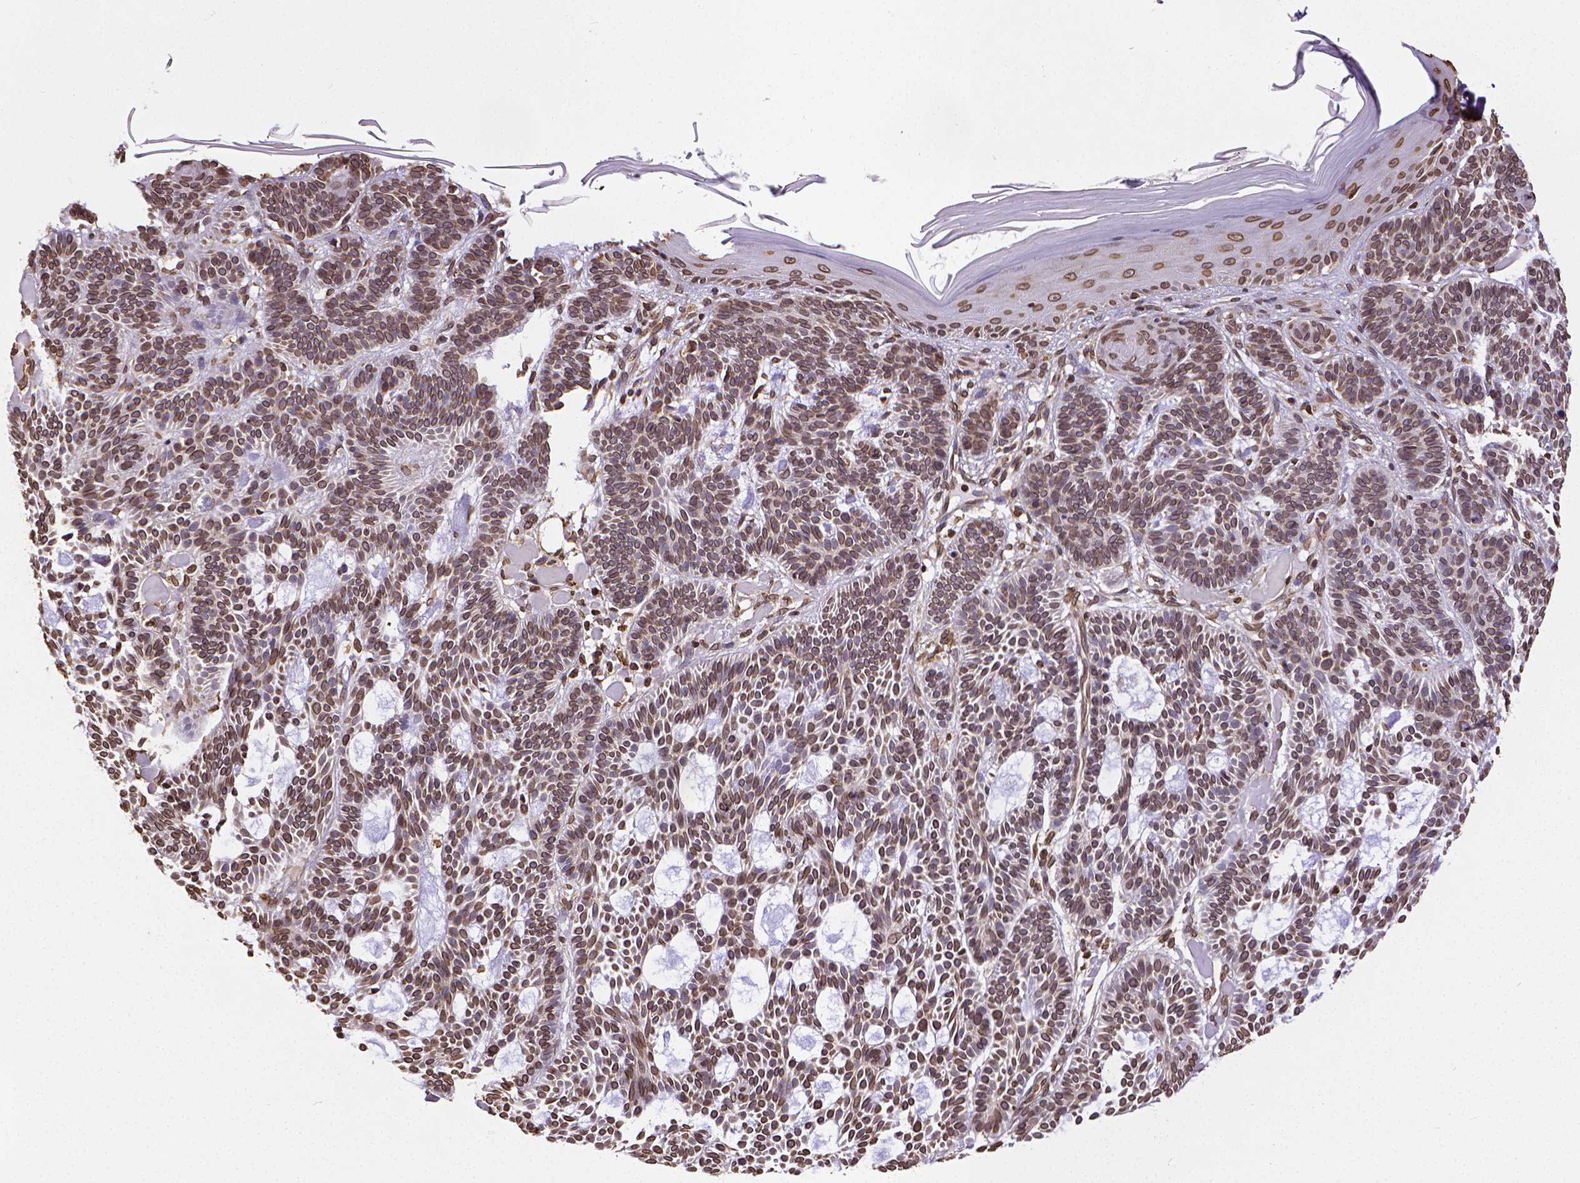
{"staining": {"intensity": "moderate", "quantity": ">75%", "location": "cytoplasmic/membranous,nuclear"}, "tissue": "skin cancer", "cell_type": "Tumor cells", "image_type": "cancer", "snomed": [{"axis": "morphology", "description": "Basal cell carcinoma"}, {"axis": "topography", "description": "Skin"}], "caption": "Skin cancer (basal cell carcinoma) stained with a brown dye displays moderate cytoplasmic/membranous and nuclear positive positivity in approximately >75% of tumor cells.", "gene": "MTDH", "patient": {"sex": "male", "age": 85}}